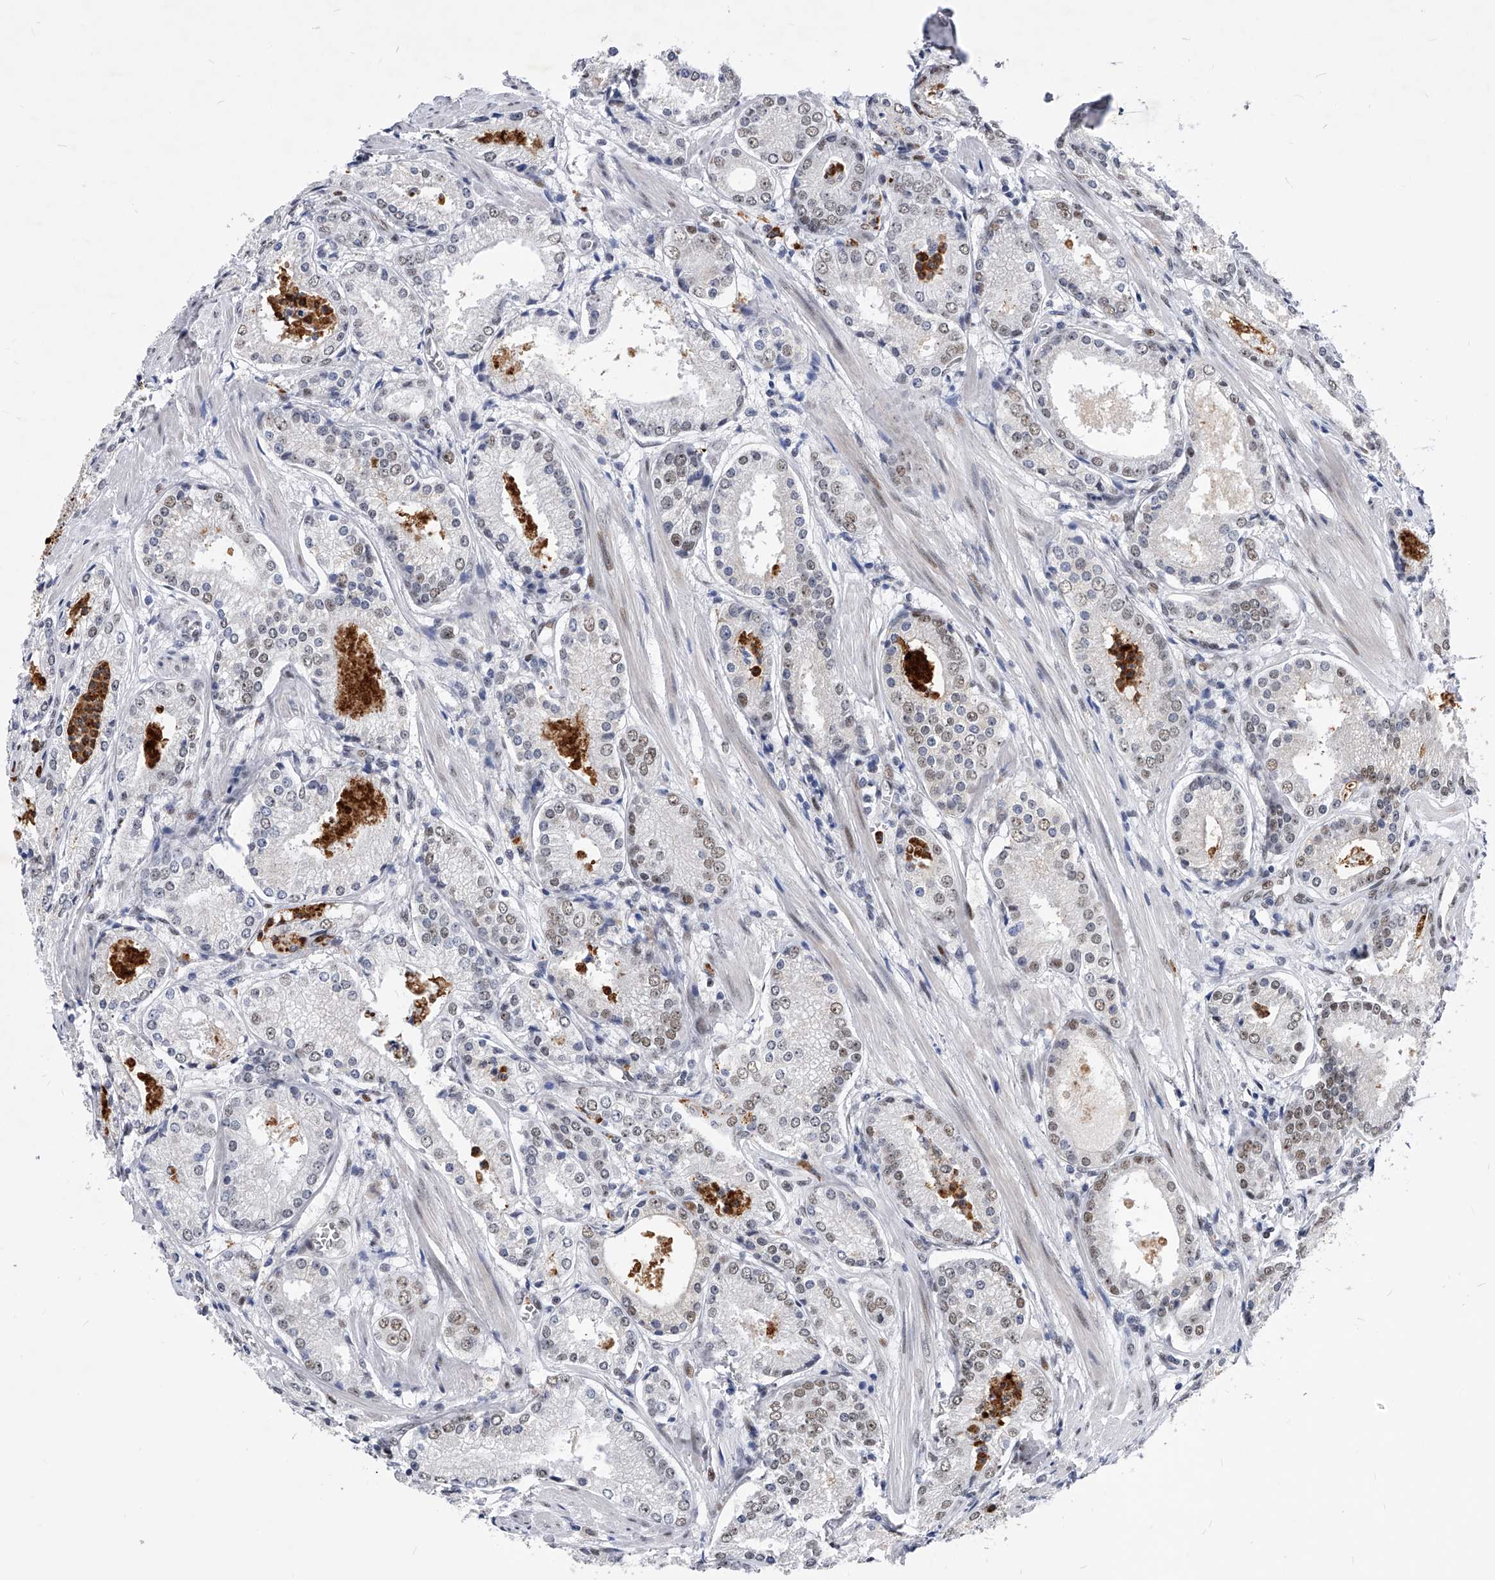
{"staining": {"intensity": "weak", "quantity": "25%-75%", "location": "nuclear"}, "tissue": "prostate cancer", "cell_type": "Tumor cells", "image_type": "cancer", "snomed": [{"axis": "morphology", "description": "Adenocarcinoma, Low grade"}, {"axis": "topography", "description": "Prostate"}], "caption": "Immunohistochemical staining of human prostate cancer (low-grade adenocarcinoma) displays low levels of weak nuclear expression in approximately 25%-75% of tumor cells.", "gene": "TESK2", "patient": {"sex": "male", "age": 54}}